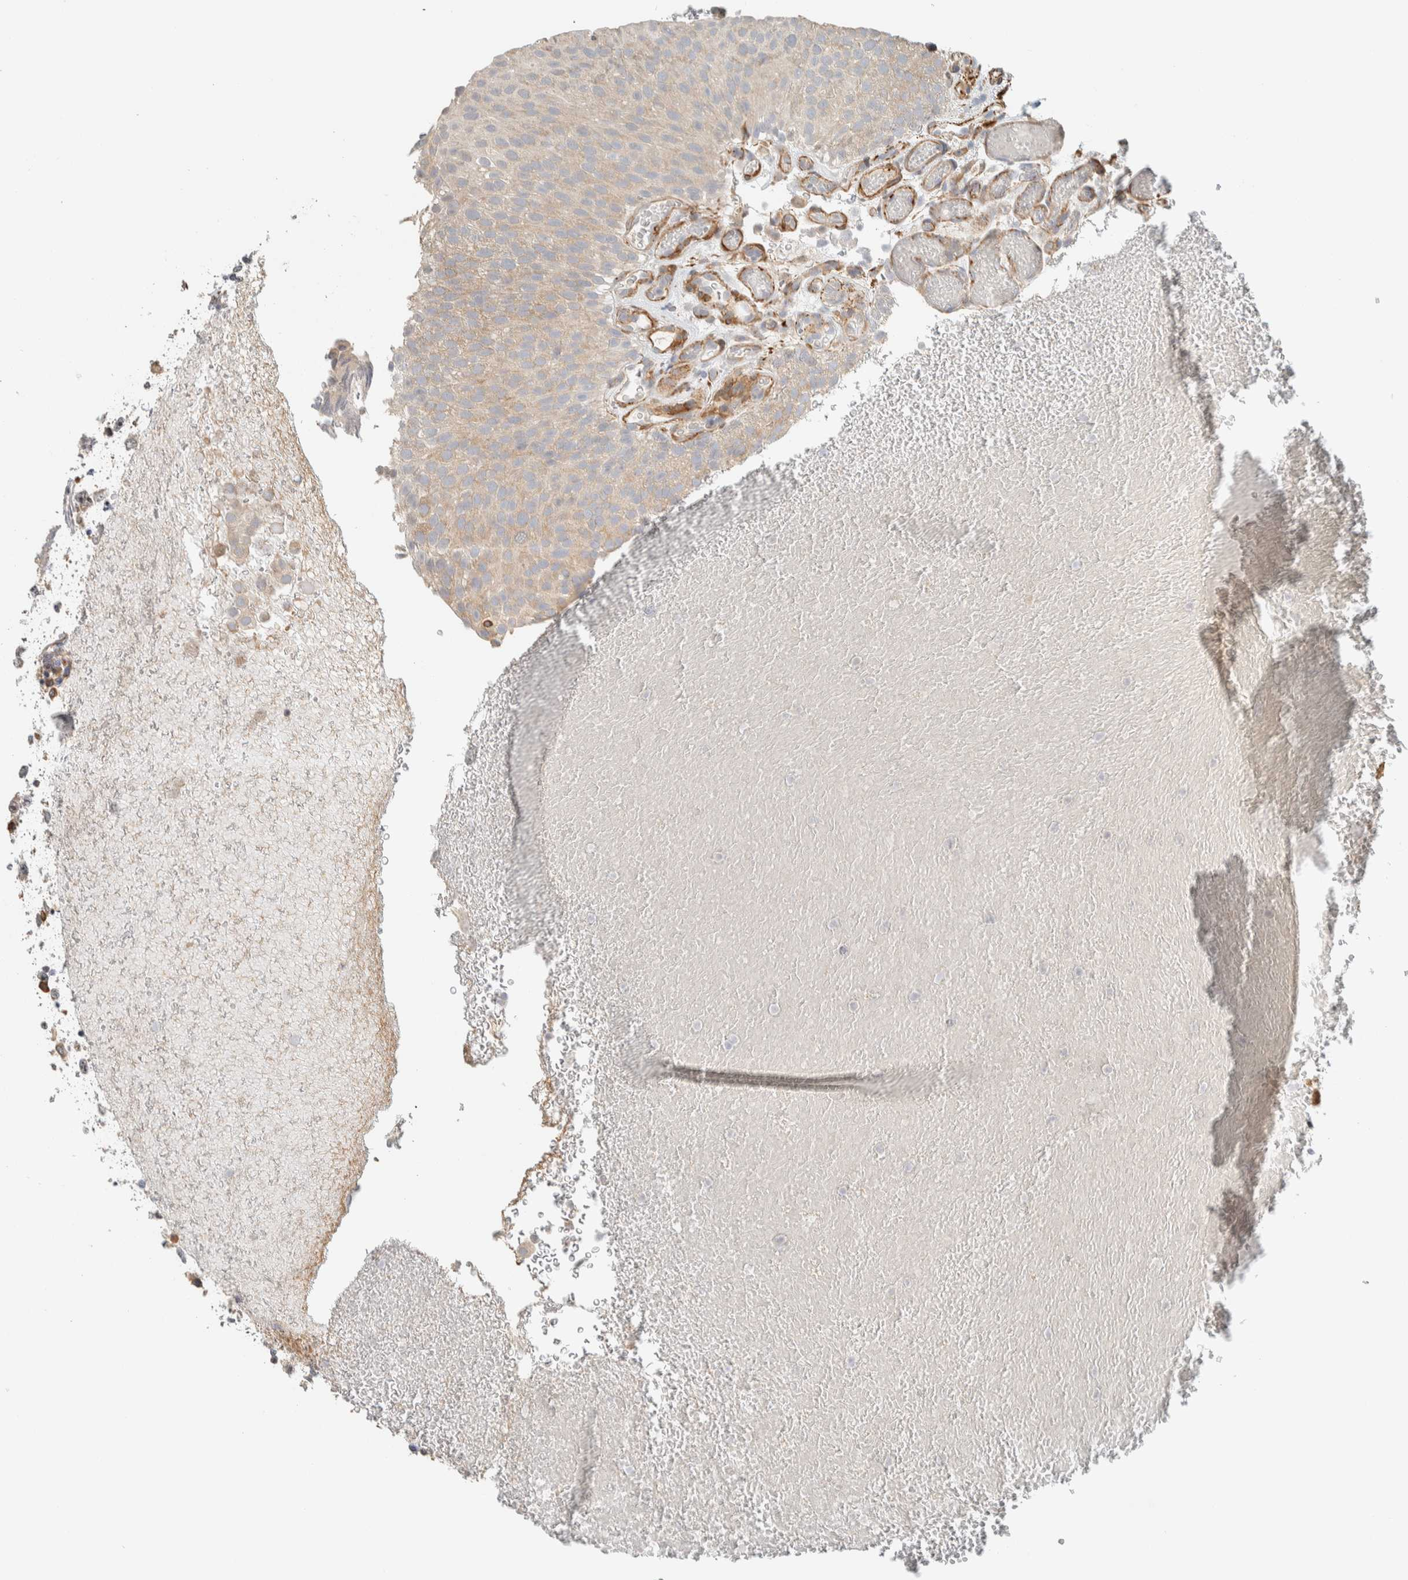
{"staining": {"intensity": "weak", "quantity": "25%-75%", "location": "cytoplasmic/membranous"}, "tissue": "urothelial cancer", "cell_type": "Tumor cells", "image_type": "cancer", "snomed": [{"axis": "morphology", "description": "Urothelial carcinoma, Low grade"}, {"axis": "topography", "description": "Urinary bladder"}], "caption": "Urothelial carcinoma (low-grade) was stained to show a protein in brown. There is low levels of weak cytoplasmic/membranous staining in about 25%-75% of tumor cells.", "gene": "KLHL40", "patient": {"sex": "male", "age": 78}}